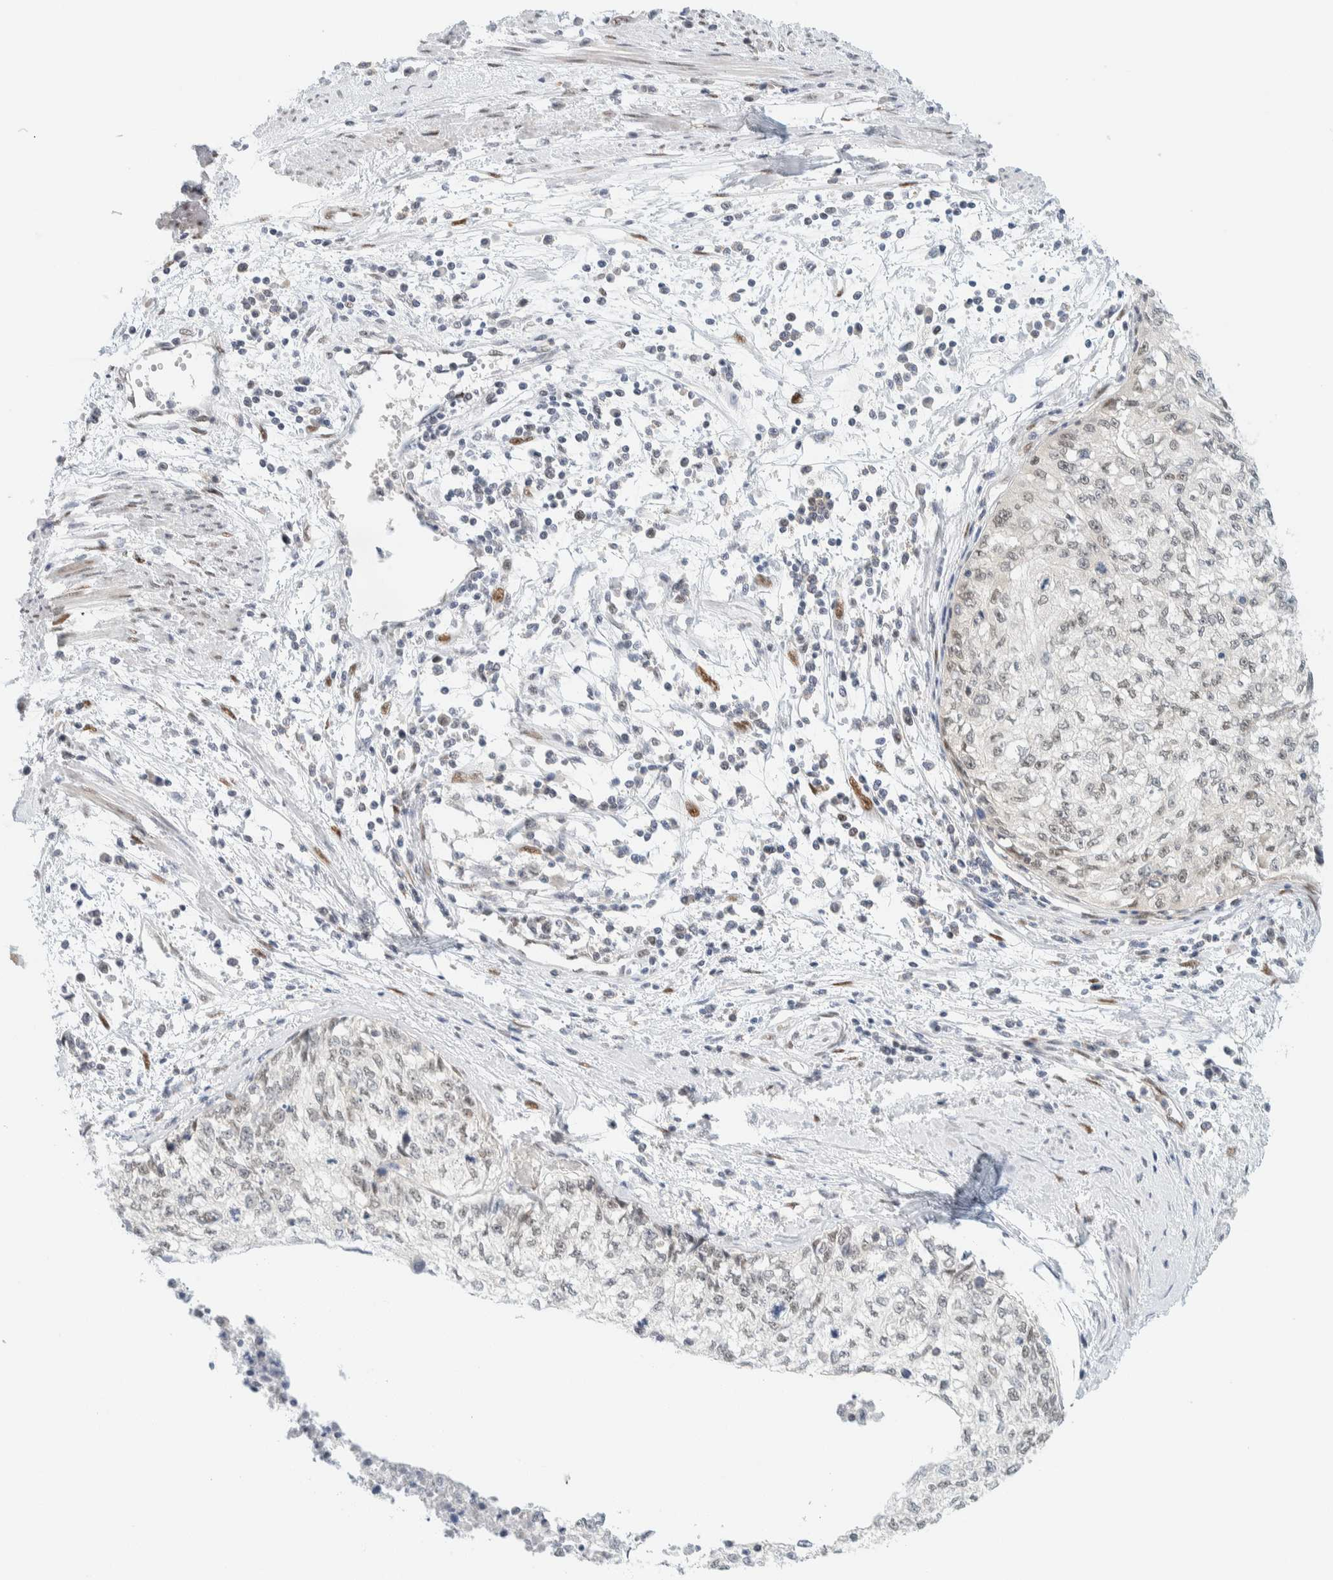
{"staining": {"intensity": "negative", "quantity": "none", "location": "none"}, "tissue": "cervical cancer", "cell_type": "Tumor cells", "image_type": "cancer", "snomed": [{"axis": "morphology", "description": "Squamous cell carcinoma, NOS"}, {"axis": "topography", "description": "Cervix"}], "caption": "Immunohistochemistry (IHC) image of neoplastic tissue: human cervical squamous cell carcinoma stained with DAB displays no significant protein staining in tumor cells. The staining was performed using DAB (3,3'-diaminobenzidine) to visualize the protein expression in brown, while the nuclei were stained in blue with hematoxylin (Magnification: 20x).", "gene": "ZNF683", "patient": {"sex": "female", "age": 57}}